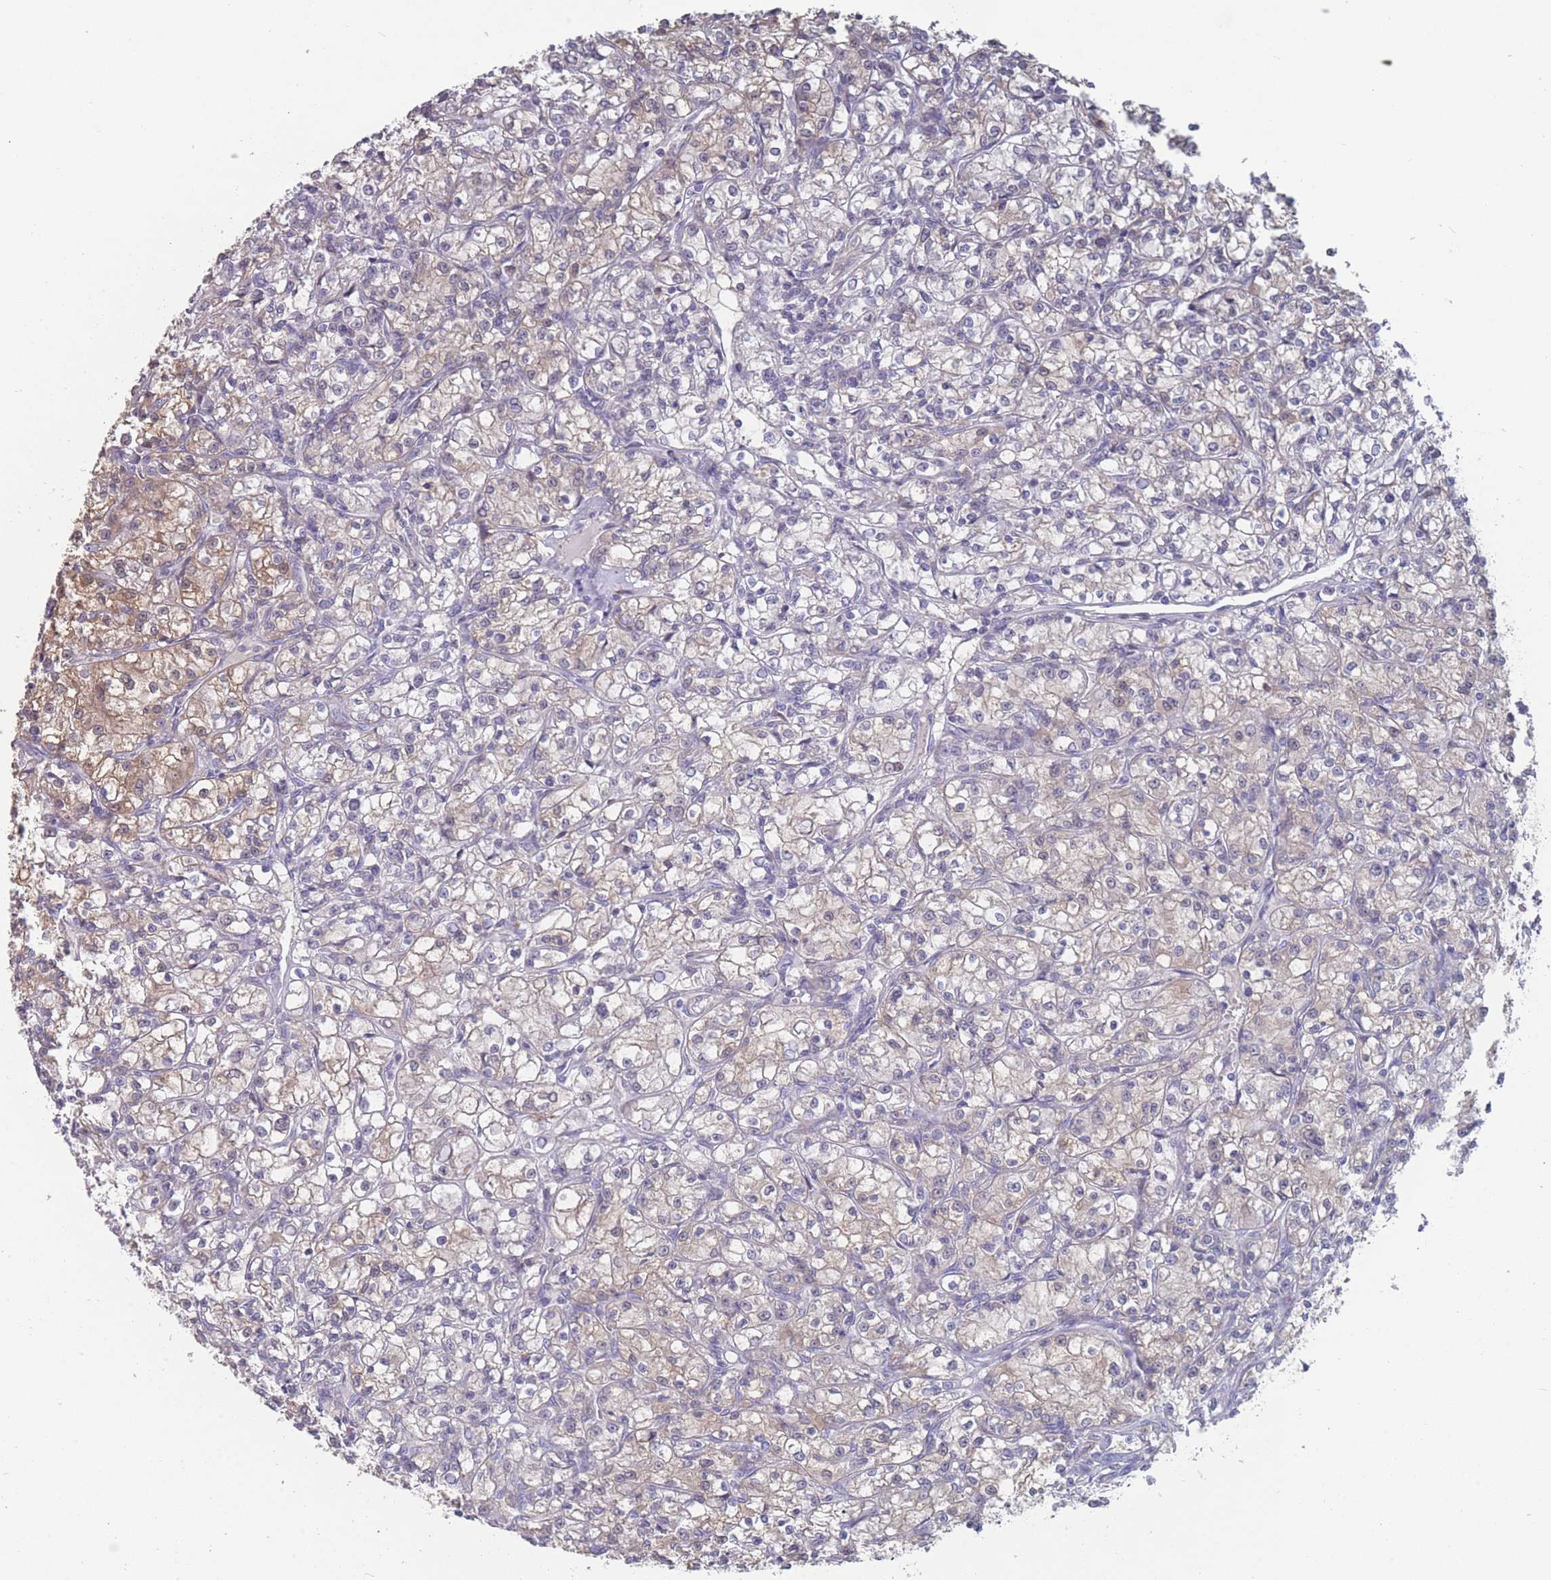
{"staining": {"intensity": "weak", "quantity": "<25%", "location": "cytoplasmic/membranous"}, "tissue": "renal cancer", "cell_type": "Tumor cells", "image_type": "cancer", "snomed": [{"axis": "morphology", "description": "Adenocarcinoma, NOS"}, {"axis": "topography", "description": "Kidney"}], "caption": "This histopathology image is of renal cancer stained with IHC to label a protein in brown with the nuclei are counter-stained blue. There is no staining in tumor cells.", "gene": "CYP51A1", "patient": {"sex": "female", "age": 59}}